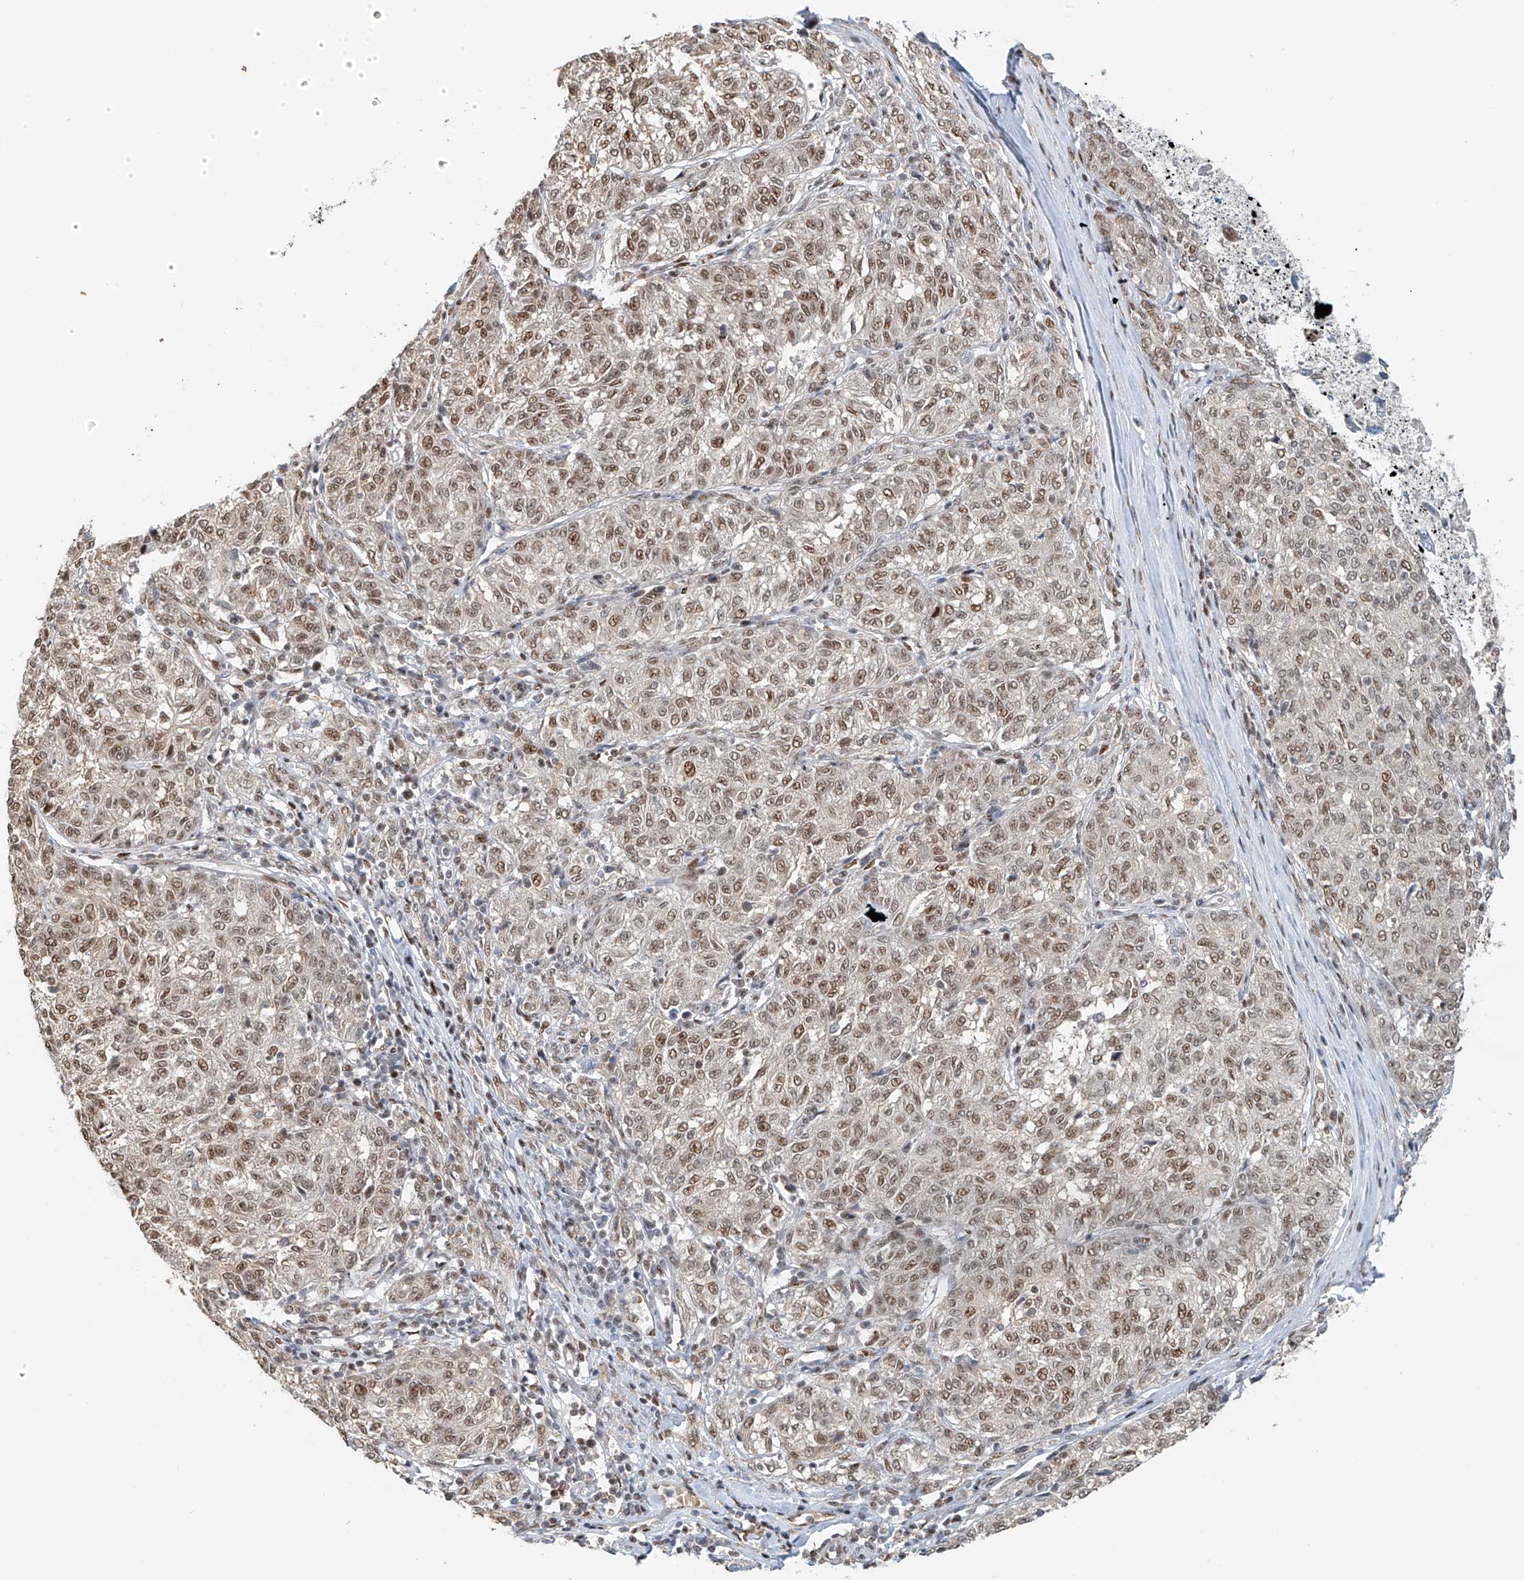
{"staining": {"intensity": "moderate", "quantity": ">75%", "location": "nuclear"}, "tissue": "melanoma", "cell_type": "Tumor cells", "image_type": "cancer", "snomed": [{"axis": "morphology", "description": "Malignant melanoma, NOS"}, {"axis": "topography", "description": "Skin"}], "caption": "About >75% of tumor cells in melanoma reveal moderate nuclear protein expression as visualized by brown immunohistochemical staining.", "gene": "ZNF514", "patient": {"sex": "female", "age": 72}}